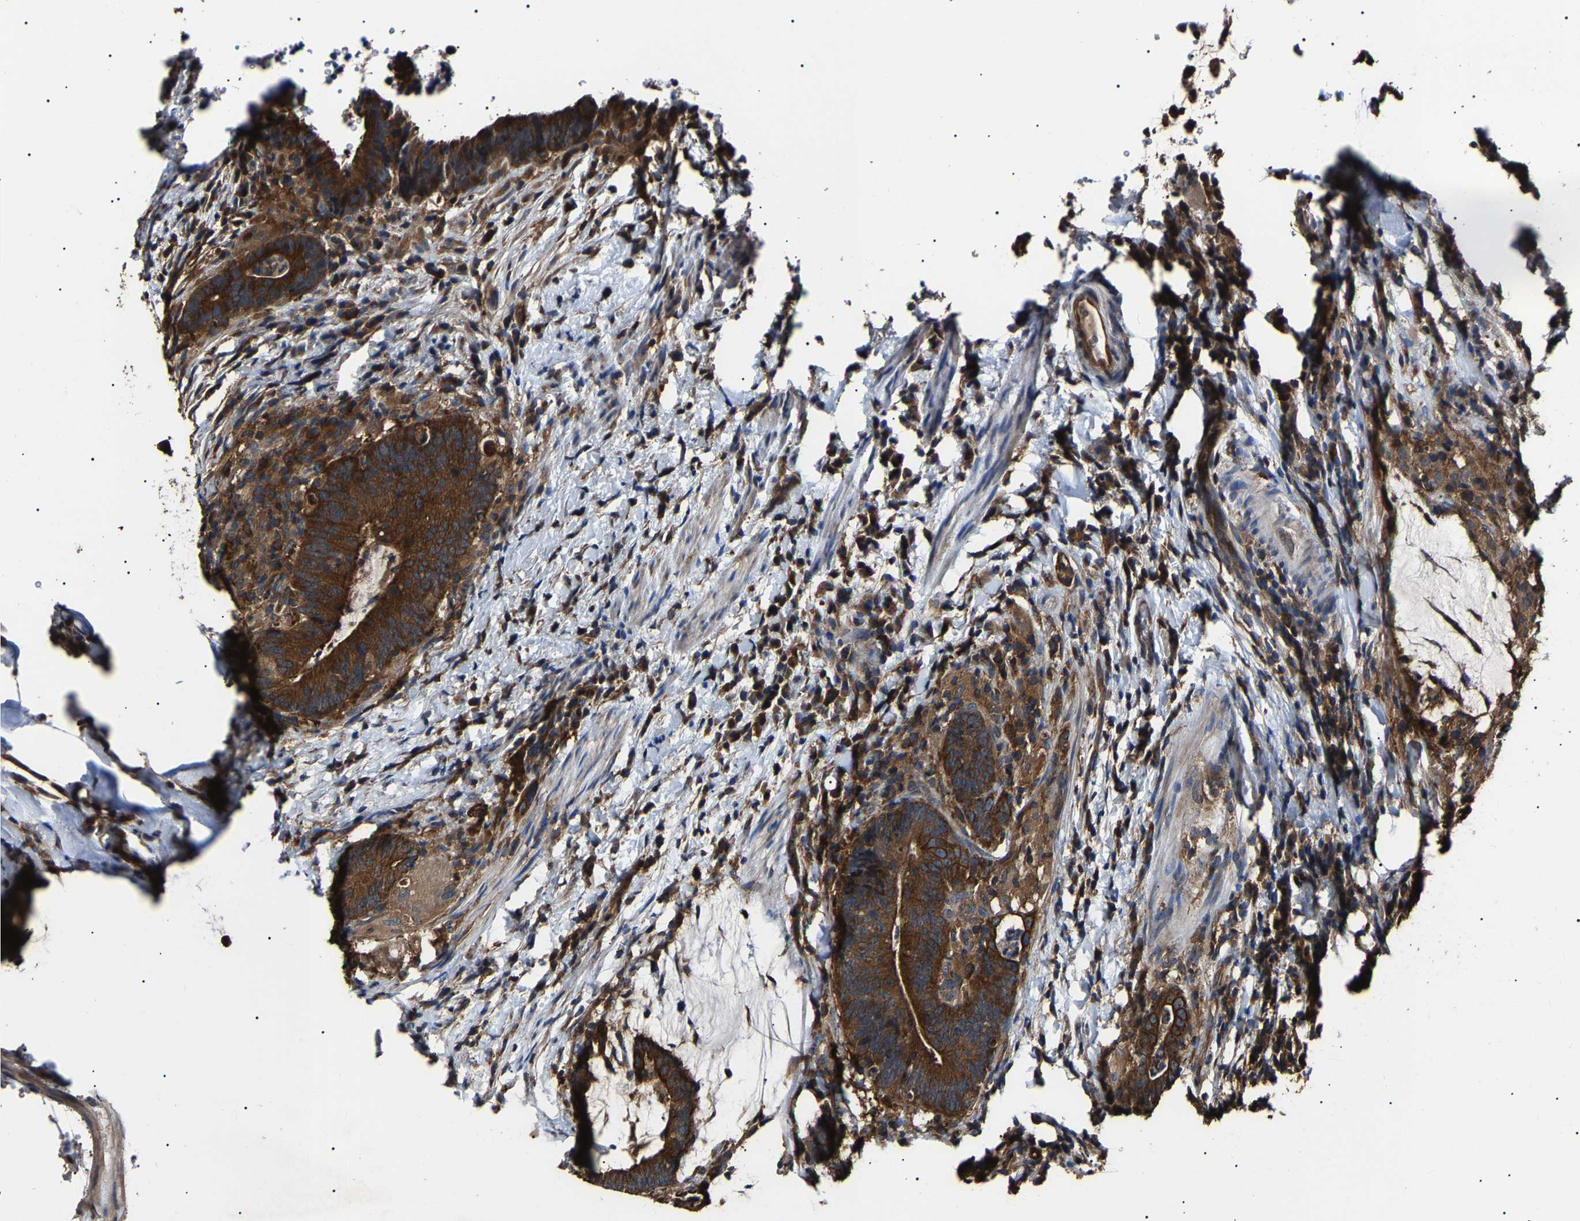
{"staining": {"intensity": "strong", "quantity": ">75%", "location": "cytoplasmic/membranous"}, "tissue": "colorectal cancer", "cell_type": "Tumor cells", "image_type": "cancer", "snomed": [{"axis": "morphology", "description": "Adenocarcinoma, NOS"}, {"axis": "topography", "description": "Colon"}], "caption": "Colorectal cancer (adenocarcinoma) tissue demonstrates strong cytoplasmic/membranous positivity in about >75% of tumor cells, visualized by immunohistochemistry. (IHC, brightfield microscopy, high magnification).", "gene": "CCT8", "patient": {"sex": "female", "age": 66}}